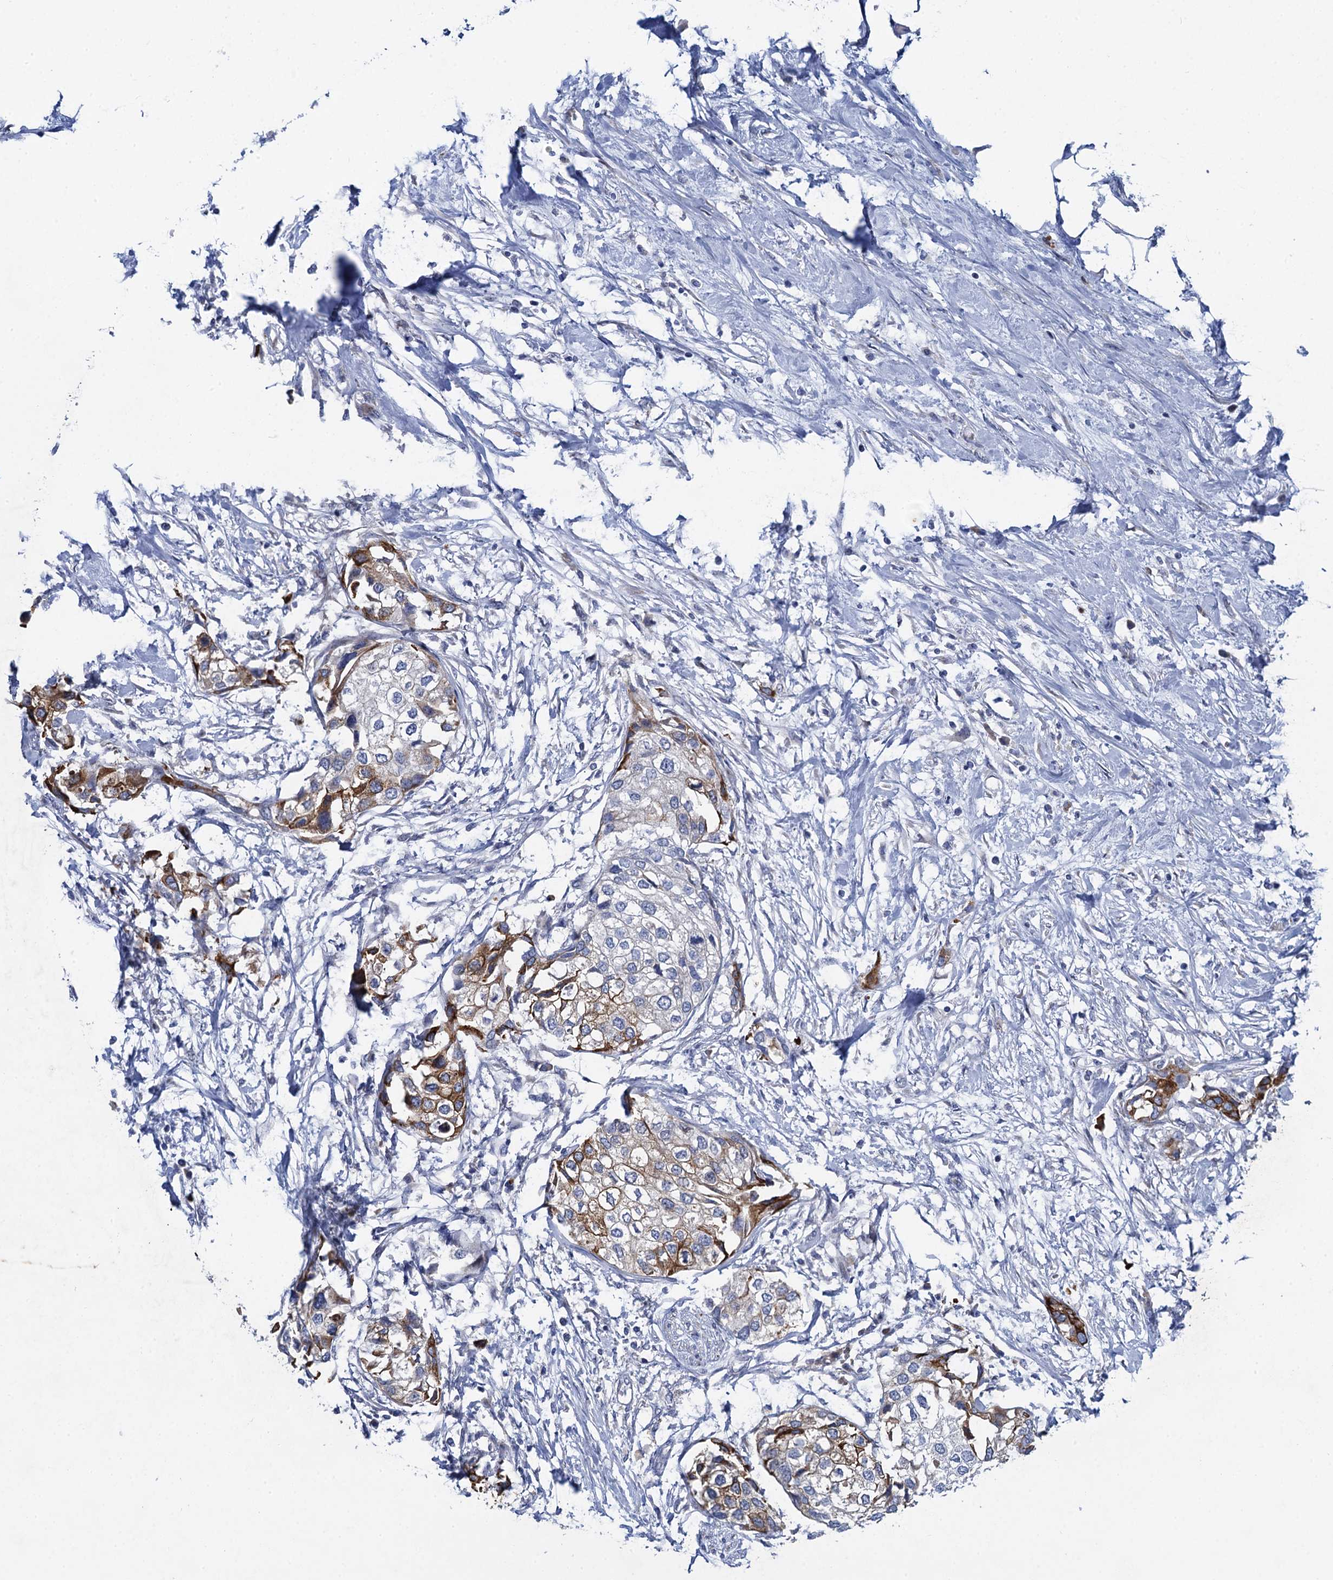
{"staining": {"intensity": "moderate", "quantity": "25%-75%", "location": "cytoplasmic/membranous"}, "tissue": "urothelial cancer", "cell_type": "Tumor cells", "image_type": "cancer", "snomed": [{"axis": "morphology", "description": "Urothelial carcinoma, High grade"}, {"axis": "topography", "description": "Urinary bladder"}], "caption": "Moderate cytoplasmic/membranous expression is identified in approximately 25%-75% of tumor cells in urothelial cancer. (Stains: DAB in brown, nuclei in blue, Microscopy: brightfield microscopy at high magnification).", "gene": "QPCTL", "patient": {"sex": "male", "age": 64}}